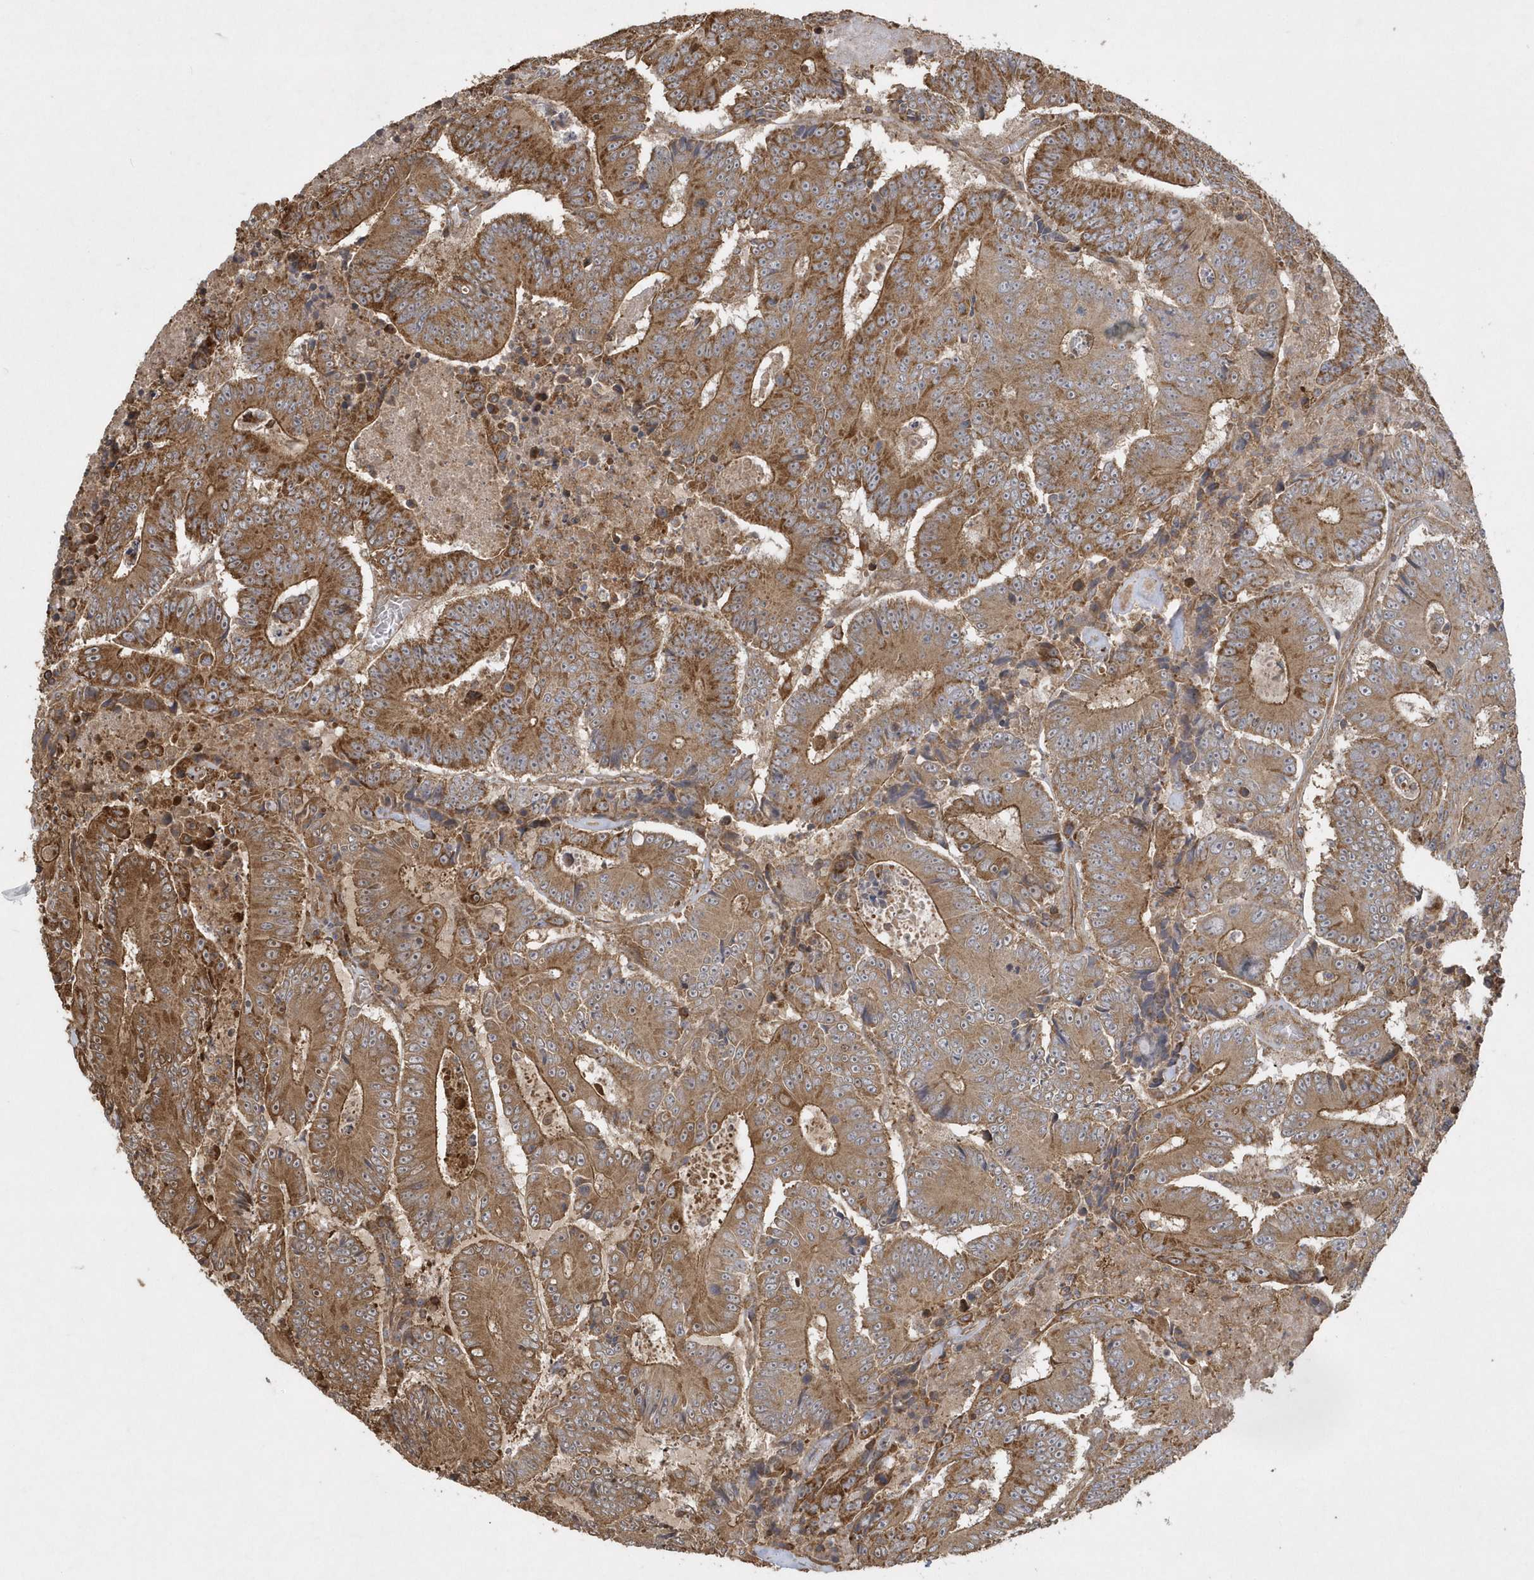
{"staining": {"intensity": "moderate", "quantity": ">75%", "location": "cytoplasmic/membranous"}, "tissue": "colorectal cancer", "cell_type": "Tumor cells", "image_type": "cancer", "snomed": [{"axis": "morphology", "description": "Adenocarcinoma, NOS"}, {"axis": "topography", "description": "Colon"}], "caption": "Brown immunohistochemical staining in human adenocarcinoma (colorectal) demonstrates moderate cytoplasmic/membranous expression in approximately >75% of tumor cells. The protein is stained brown, and the nuclei are stained in blue (DAB IHC with brightfield microscopy, high magnification).", "gene": "SENP8", "patient": {"sex": "male", "age": 83}}